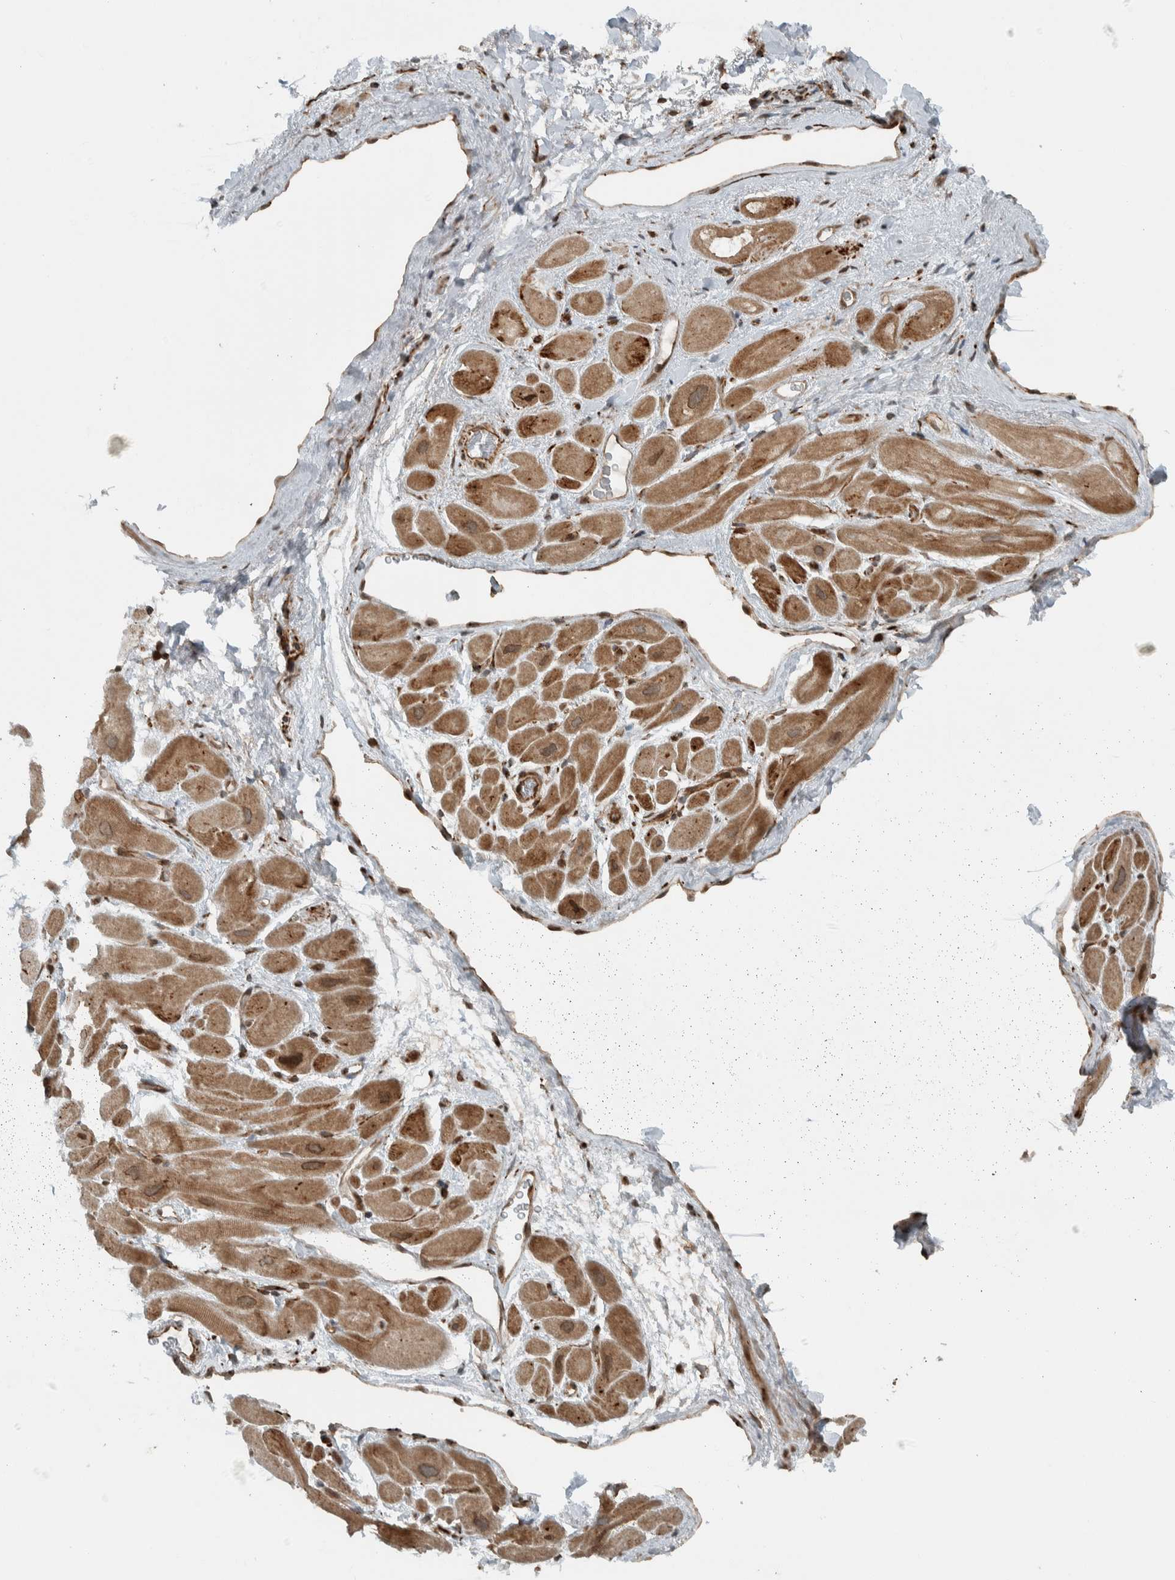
{"staining": {"intensity": "moderate", "quantity": ">75%", "location": "cytoplasmic/membranous"}, "tissue": "heart muscle", "cell_type": "Cardiomyocytes", "image_type": "normal", "snomed": [{"axis": "morphology", "description": "Normal tissue, NOS"}, {"axis": "topography", "description": "Heart"}], "caption": "Human heart muscle stained for a protein (brown) exhibits moderate cytoplasmic/membranous positive staining in approximately >75% of cardiomyocytes.", "gene": "GIGYF1", "patient": {"sex": "male", "age": 49}}